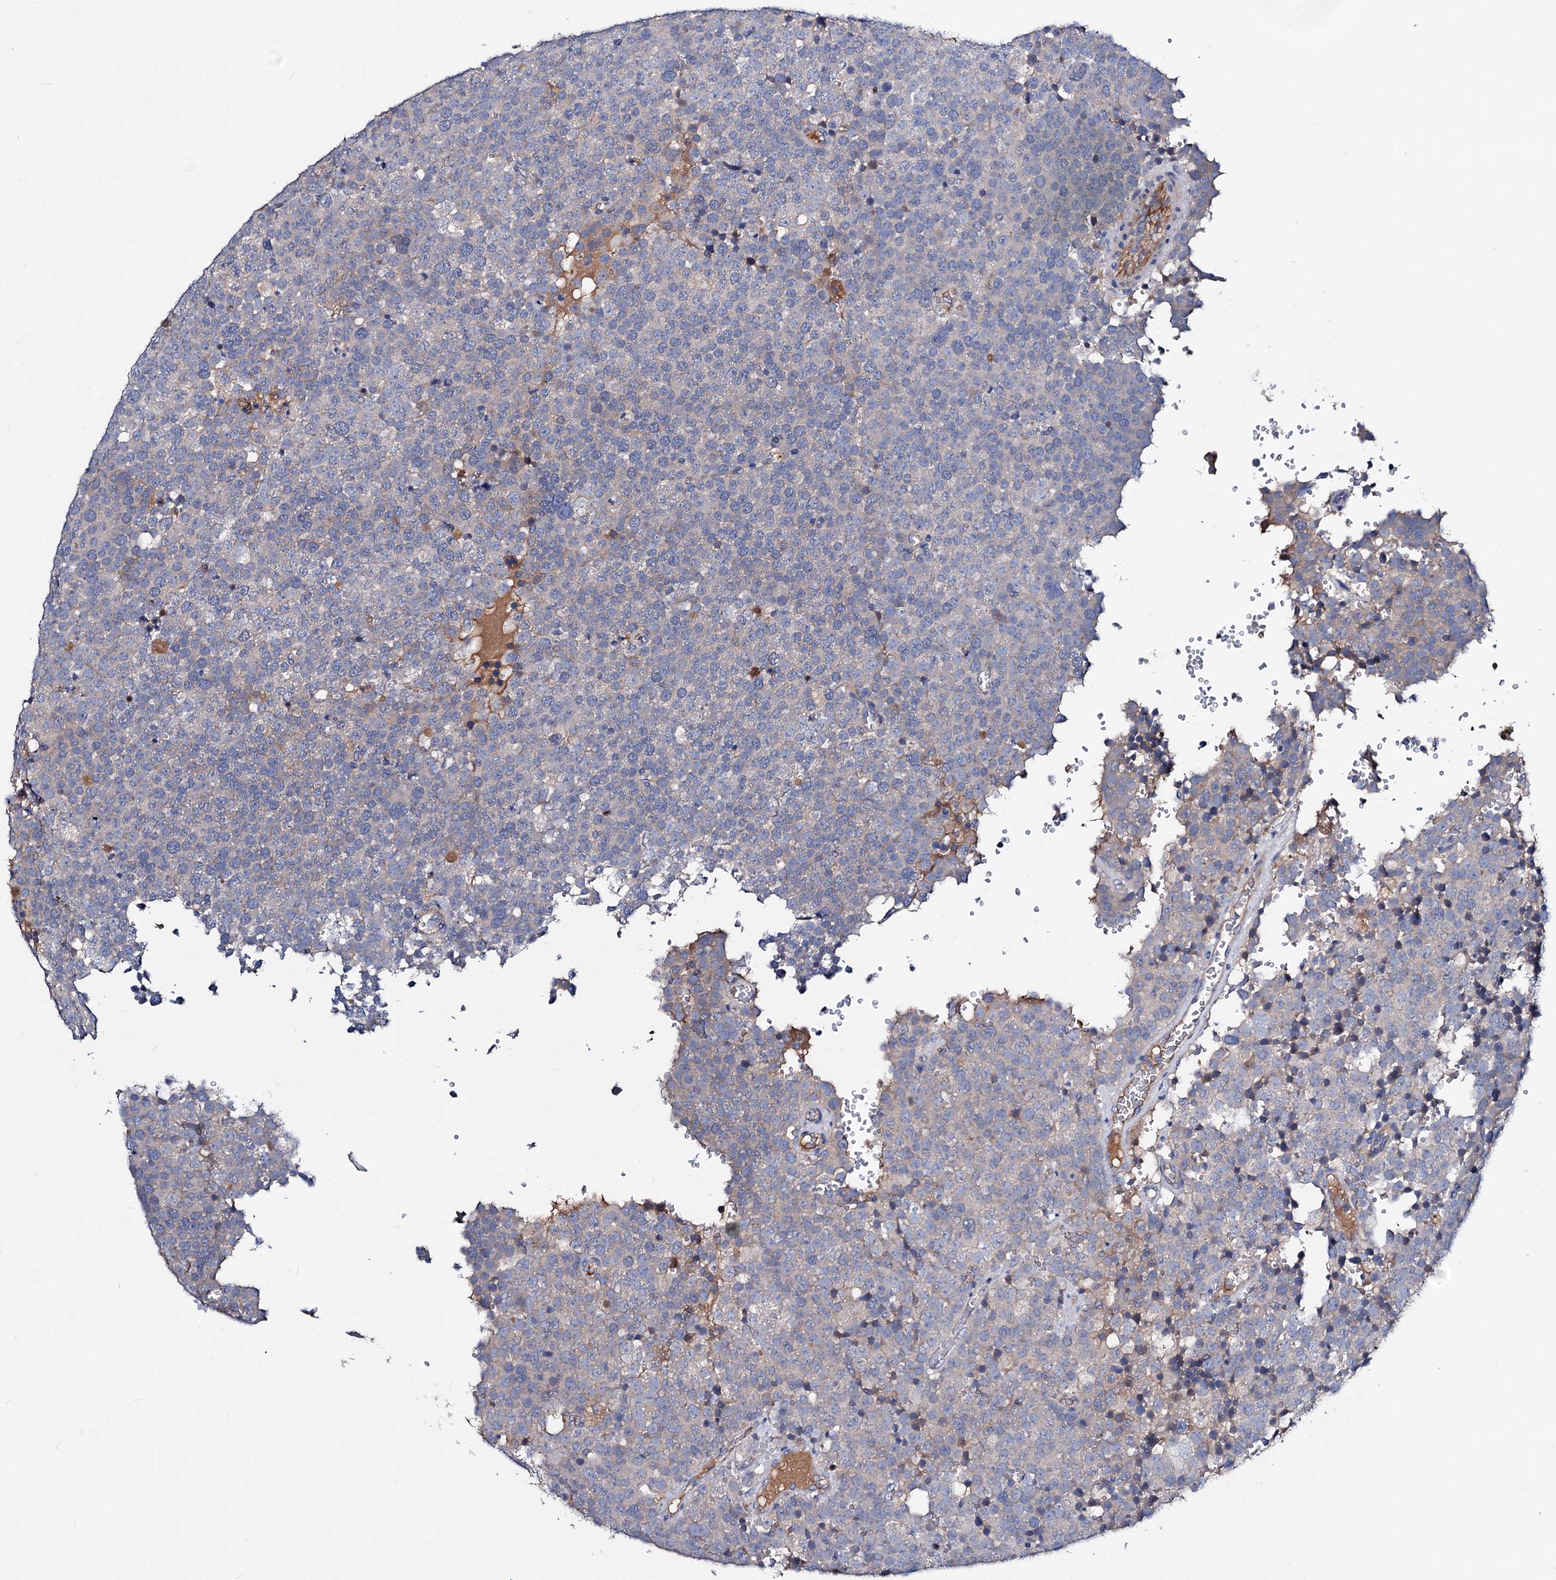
{"staining": {"intensity": "negative", "quantity": "none", "location": "none"}, "tissue": "testis cancer", "cell_type": "Tumor cells", "image_type": "cancer", "snomed": [{"axis": "morphology", "description": "Seminoma, NOS"}, {"axis": "topography", "description": "Testis"}], "caption": "DAB immunohistochemical staining of testis cancer (seminoma) reveals no significant staining in tumor cells.", "gene": "ACY3", "patient": {"sex": "male", "age": 71}}